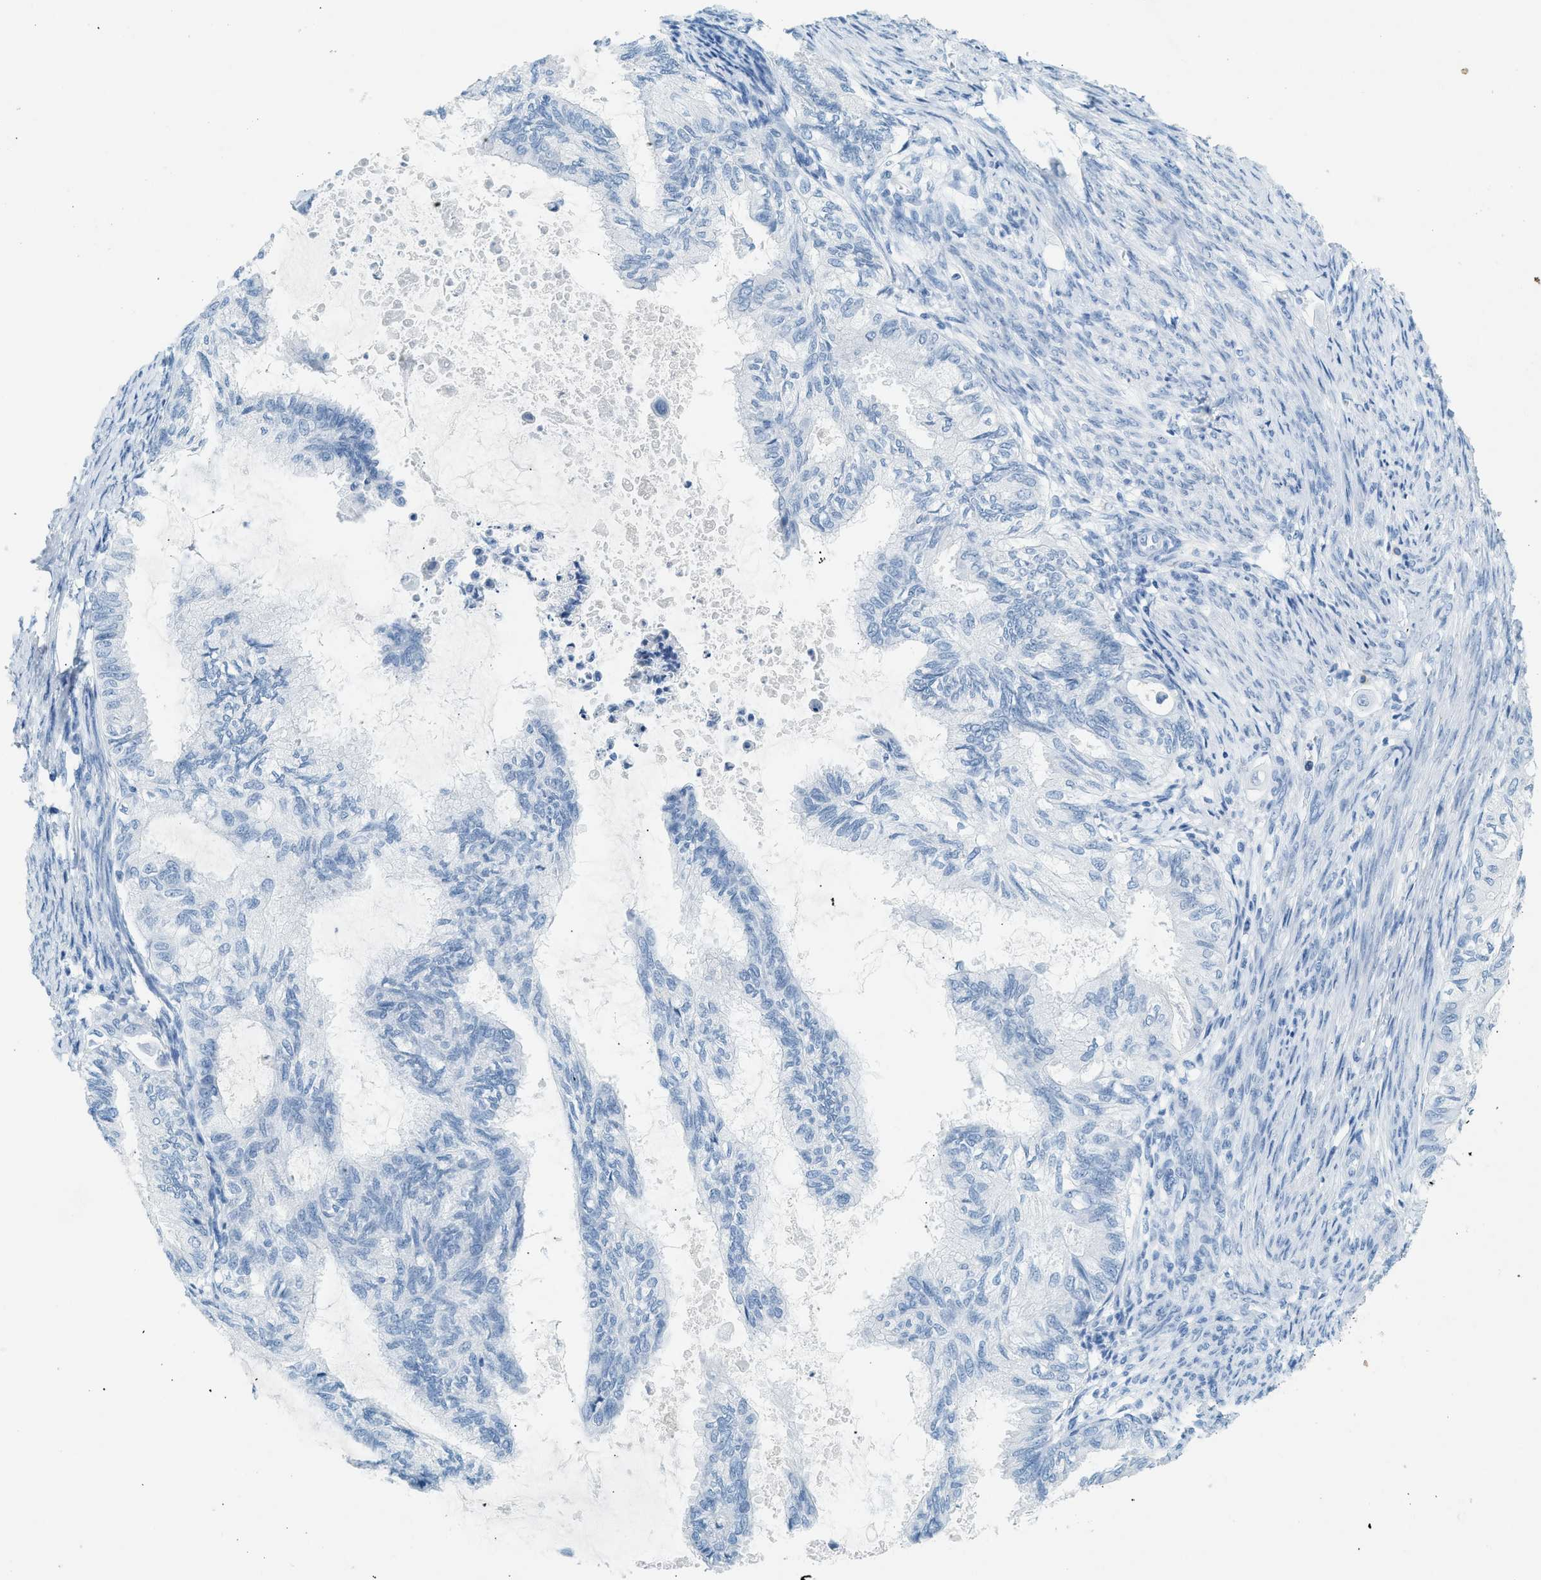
{"staining": {"intensity": "negative", "quantity": "none", "location": "none"}, "tissue": "cervical cancer", "cell_type": "Tumor cells", "image_type": "cancer", "snomed": [{"axis": "morphology", "description": "Normal tissue, NOS"}, {"axis": "morphology", "description": "Adenocarcinoma, NOS"}, {"axis": "topography", "description": "Cervix"}, {"axis": "topography", "description": "Endometrium"}], "caption": "Immunohistochemistry (IHC) image of neoplastic tissue: adenocarcinoma (cervical) stained with DAB exhibits no significant protein staining in tumor cells.", "gene": "HHATL", "patient": {"sex": "female", "age": 86}}